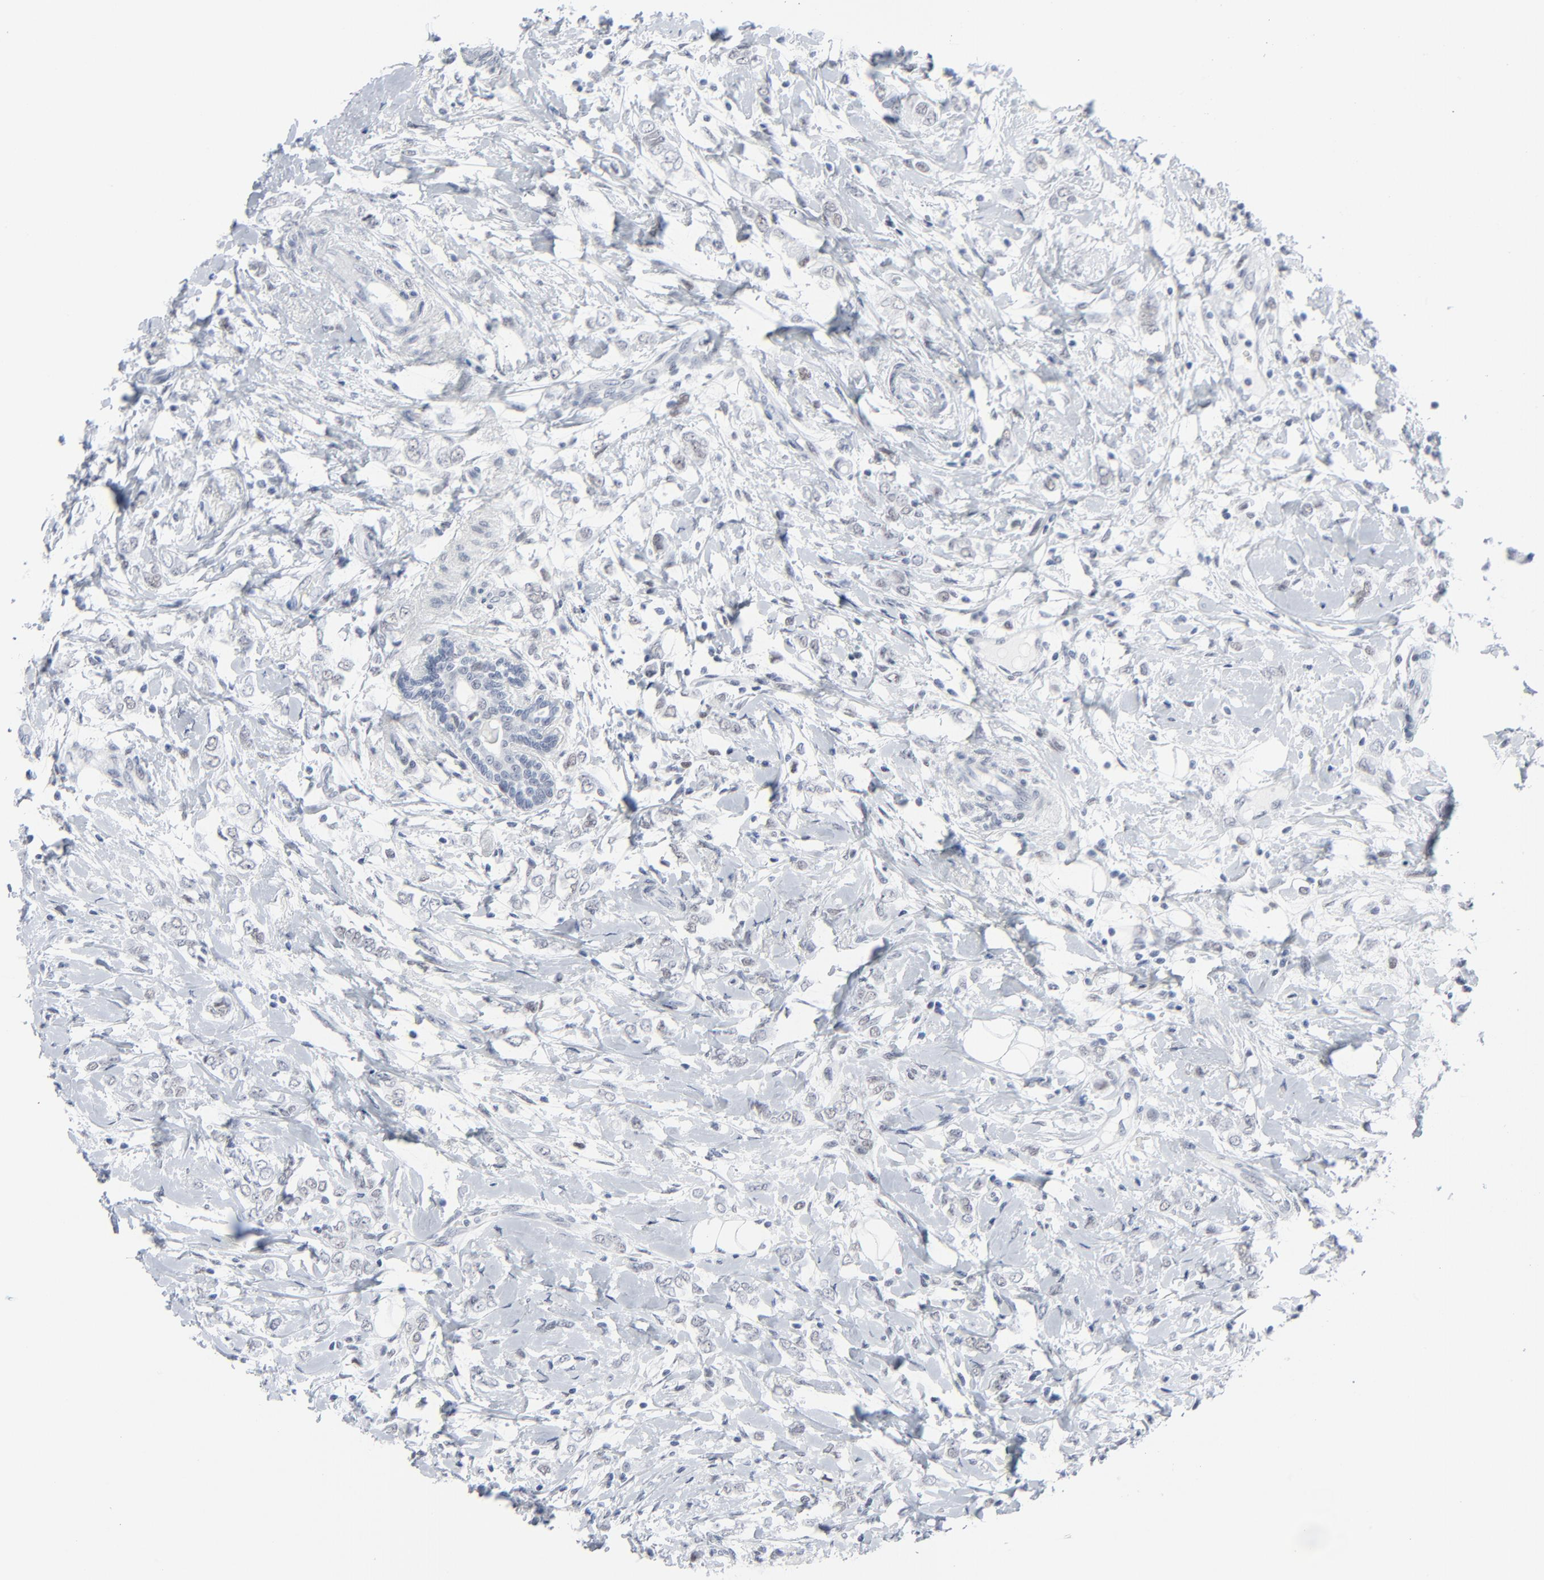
{"staining": {"intensity": "negative", "quantity": "none", "location": "none"}, "tissue": "breast cancer", "cell_type": "Tumor cells", "image_type": "cancer", "snomed": [{"axis": "morphology", "description": "Normal tissue, NOS"}, {"axis": "morphology", "description": "Lobular carcinoma"}, {"axis": "topography", "description": "Breast"}], "caption": "Photomicrograph shows no significant protein staining in tumor cells of breast cancer (lobular carcinoma).", "gene": "SIRT1", "patient": {"sex": "female", "age": 47}}